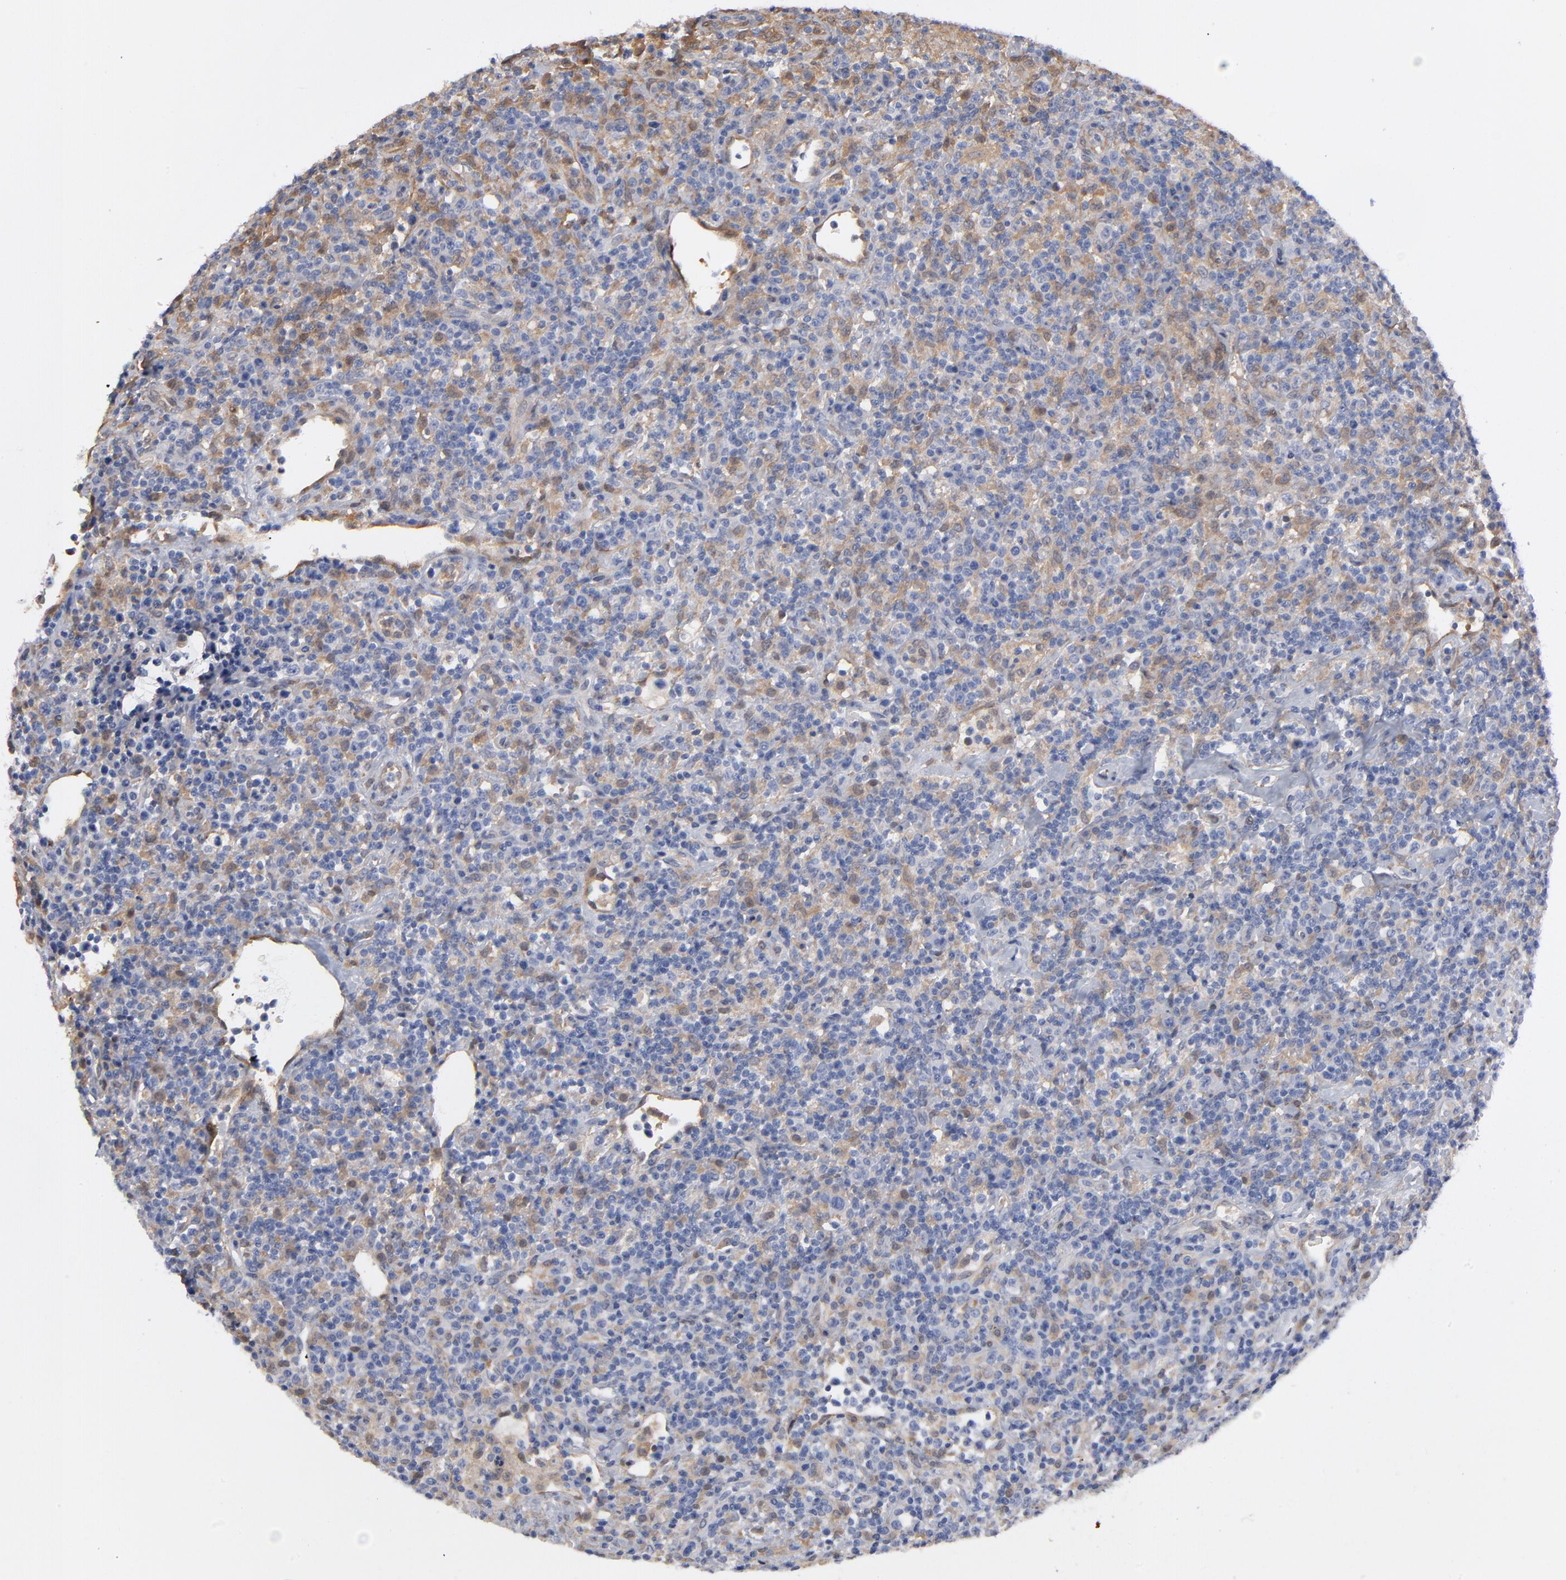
{"staining": {"intensity": "weak", "quantity": "25%-75%", "location": "cytoplasmic/membranous"}, "tissue": "lymphoma", "cell_type": "Tumor cells", "image_type": "cancer", "snomed": [{"axis": "morphology", "description": "Hodgkin's disease, NOS"}, {"axis": "topography", "description": "Lymph node"}], "caption": "Protein expression analysis of lymphoma exhibits weak cytoplasmic/membranous staining in approximately 25%-75% of tumor cells. (Stains: DAB (3,3'-diaminobenzidine) in brown, nuclei in blue, Microscopy: brightfield microscopy at high magnification).", "gene": "ARRB1", "patient": {"sex": "male", "age": 65}}